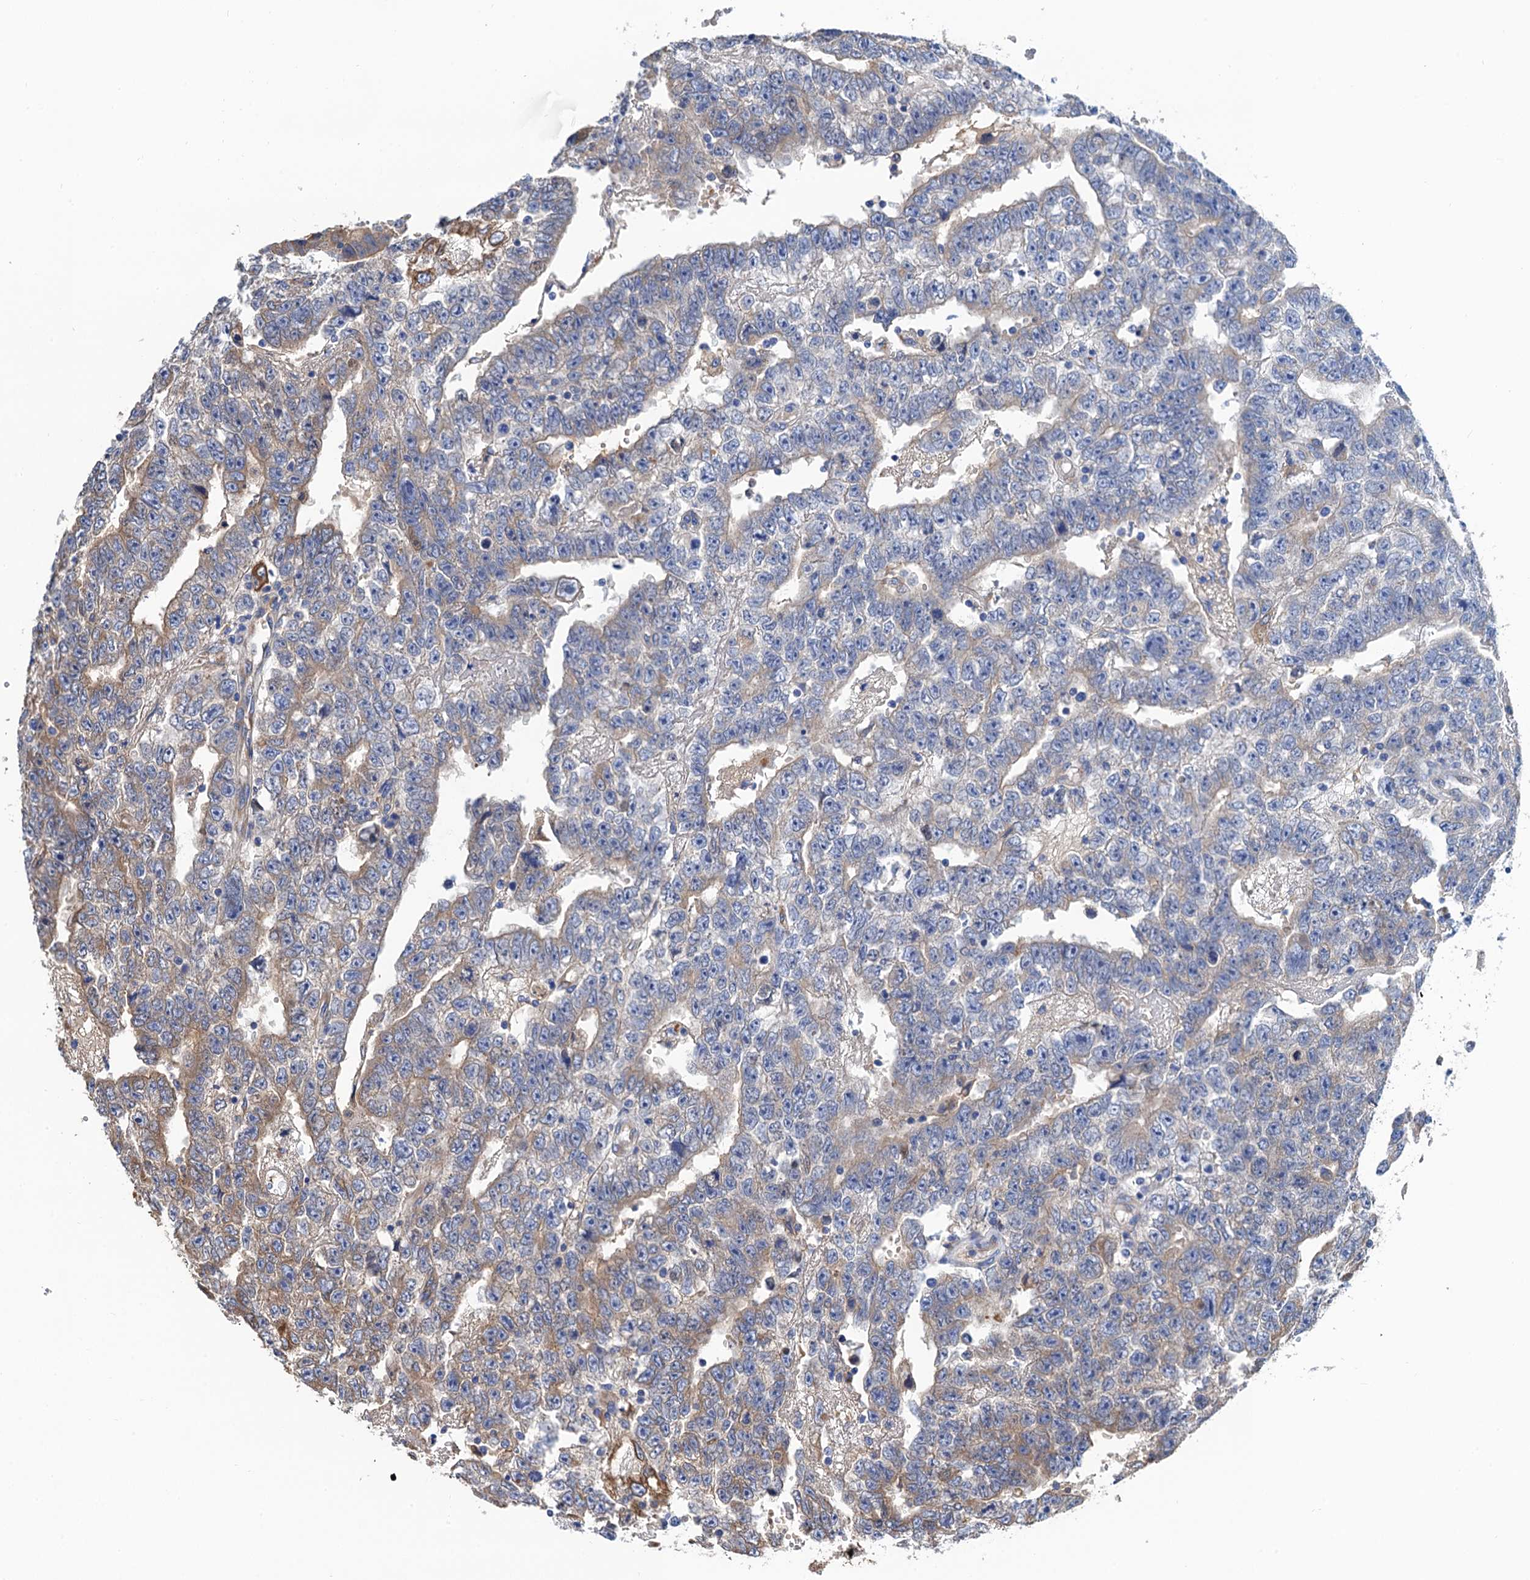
{"staining": {"intensity": "moderate", "quantity": "<25%", "location": "cytoplasmic/membranous"}, "tissue": "testis cancer", "cell_type": "Tumor cells", "image_type": "cancer", "snomed": [{"axis": "morphology", "description": "Carcinoma, Embryonal, NOS"}, {"axis": "topography", "description": "Testis"}], "caption": "Testis cancer tissue reveals moderate cytoplasmic/membranous positivity in approximately <25% of tumor cells, visualized by immunohistochemistry.", "gene": "CNNM1", "patient": {"sex": "male", "age": 25}}